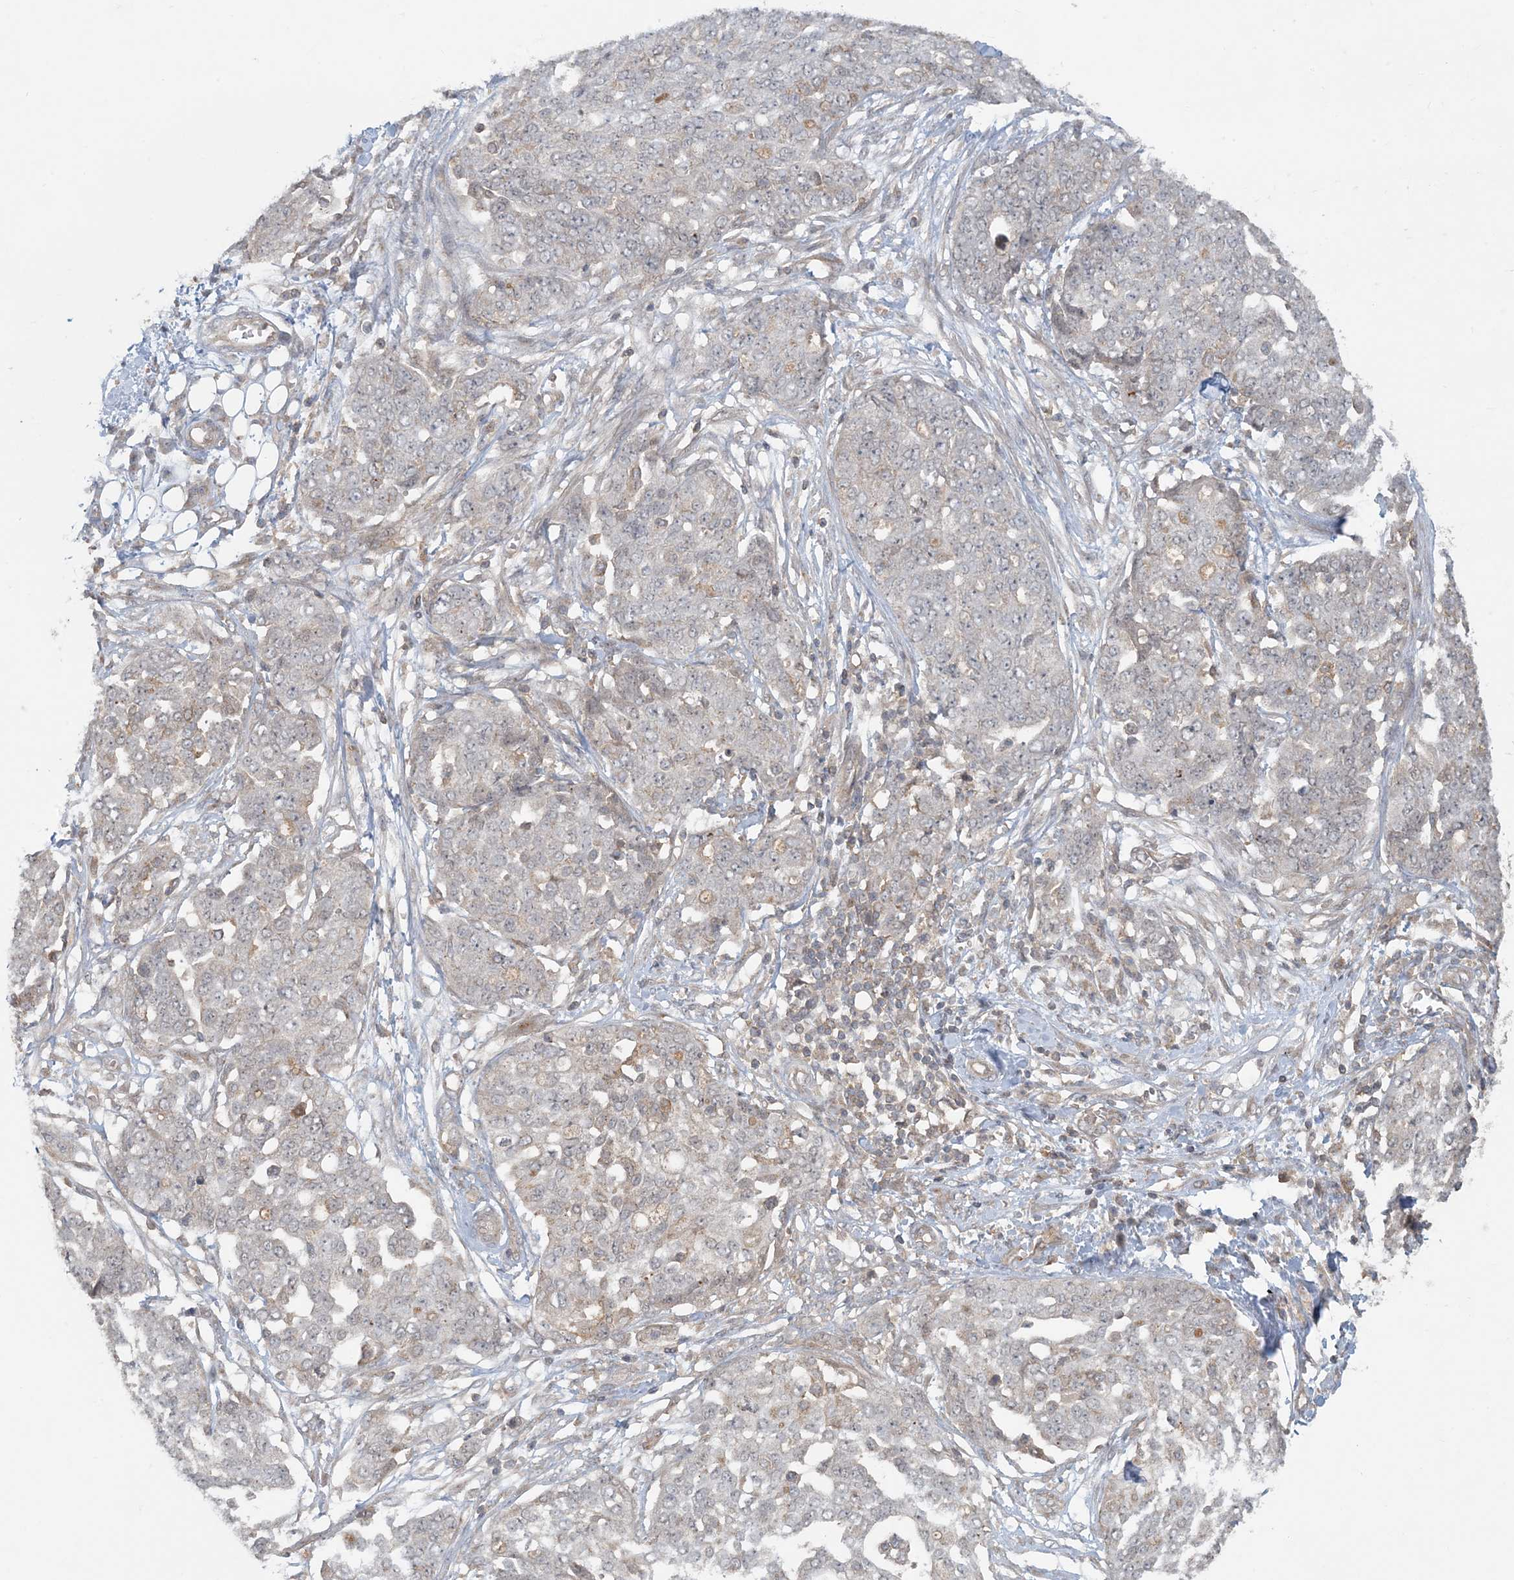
{"staining": {"intensity": "weak", "quantity": "<25%", "location": "cytoplasmic/membranous"}, "tissue": "ovarian cancer", "cell_type": "Tumor cells", "image_type": "cancer", "snomed": [{"axis": "morphology", "description": "Cystadenocarcinoma, serous, NOS"}, {"axis": "topography", "description": "Soft tissue"}, {"axis": "topography", "description": "Ovary"}], "caption": "DAB (3,3'-diaminobenzidine) immunohistochemical staining of ovarian serous cystadenocarcinoma demonstrates no significant staining in tumor cells. (DAB (3,3'-diaminobenzidine) immunohistochemistry (IHC), high magnification).", "gene": "OBI1", "patient": {"sex": "female", "age": 57}}